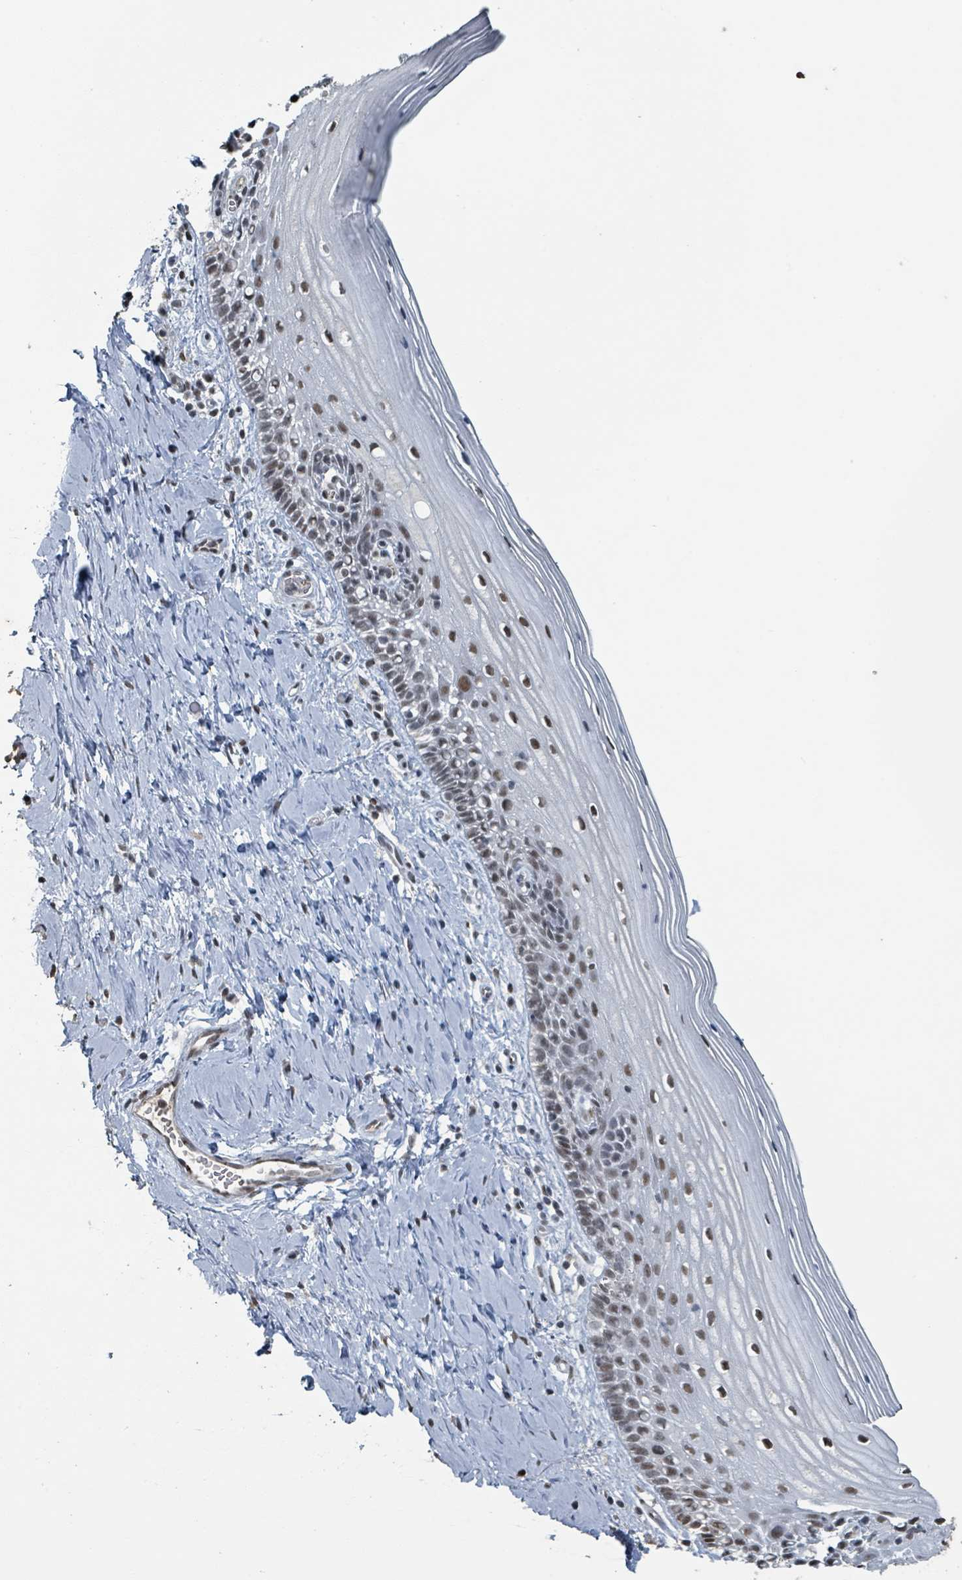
{"staining": {"intensity": "moderate", "quantity": ">75%", "location": "nuclear"}, "tissue": "cervix", "cell_type": "Glandular cells", "image_type": "normal", "snomed": [{"axis": "morphology", "description": "Normal tissue, NOS"}, {"axis": "topography", "description": "Cervix"}], "caption": "Human cervix stained for a protein (brown) displays moderate nuclear positive expression in approximately >75% of glandular cells.", "gene": "PHIP", "patient": {"sex": "female", "age": 44}}